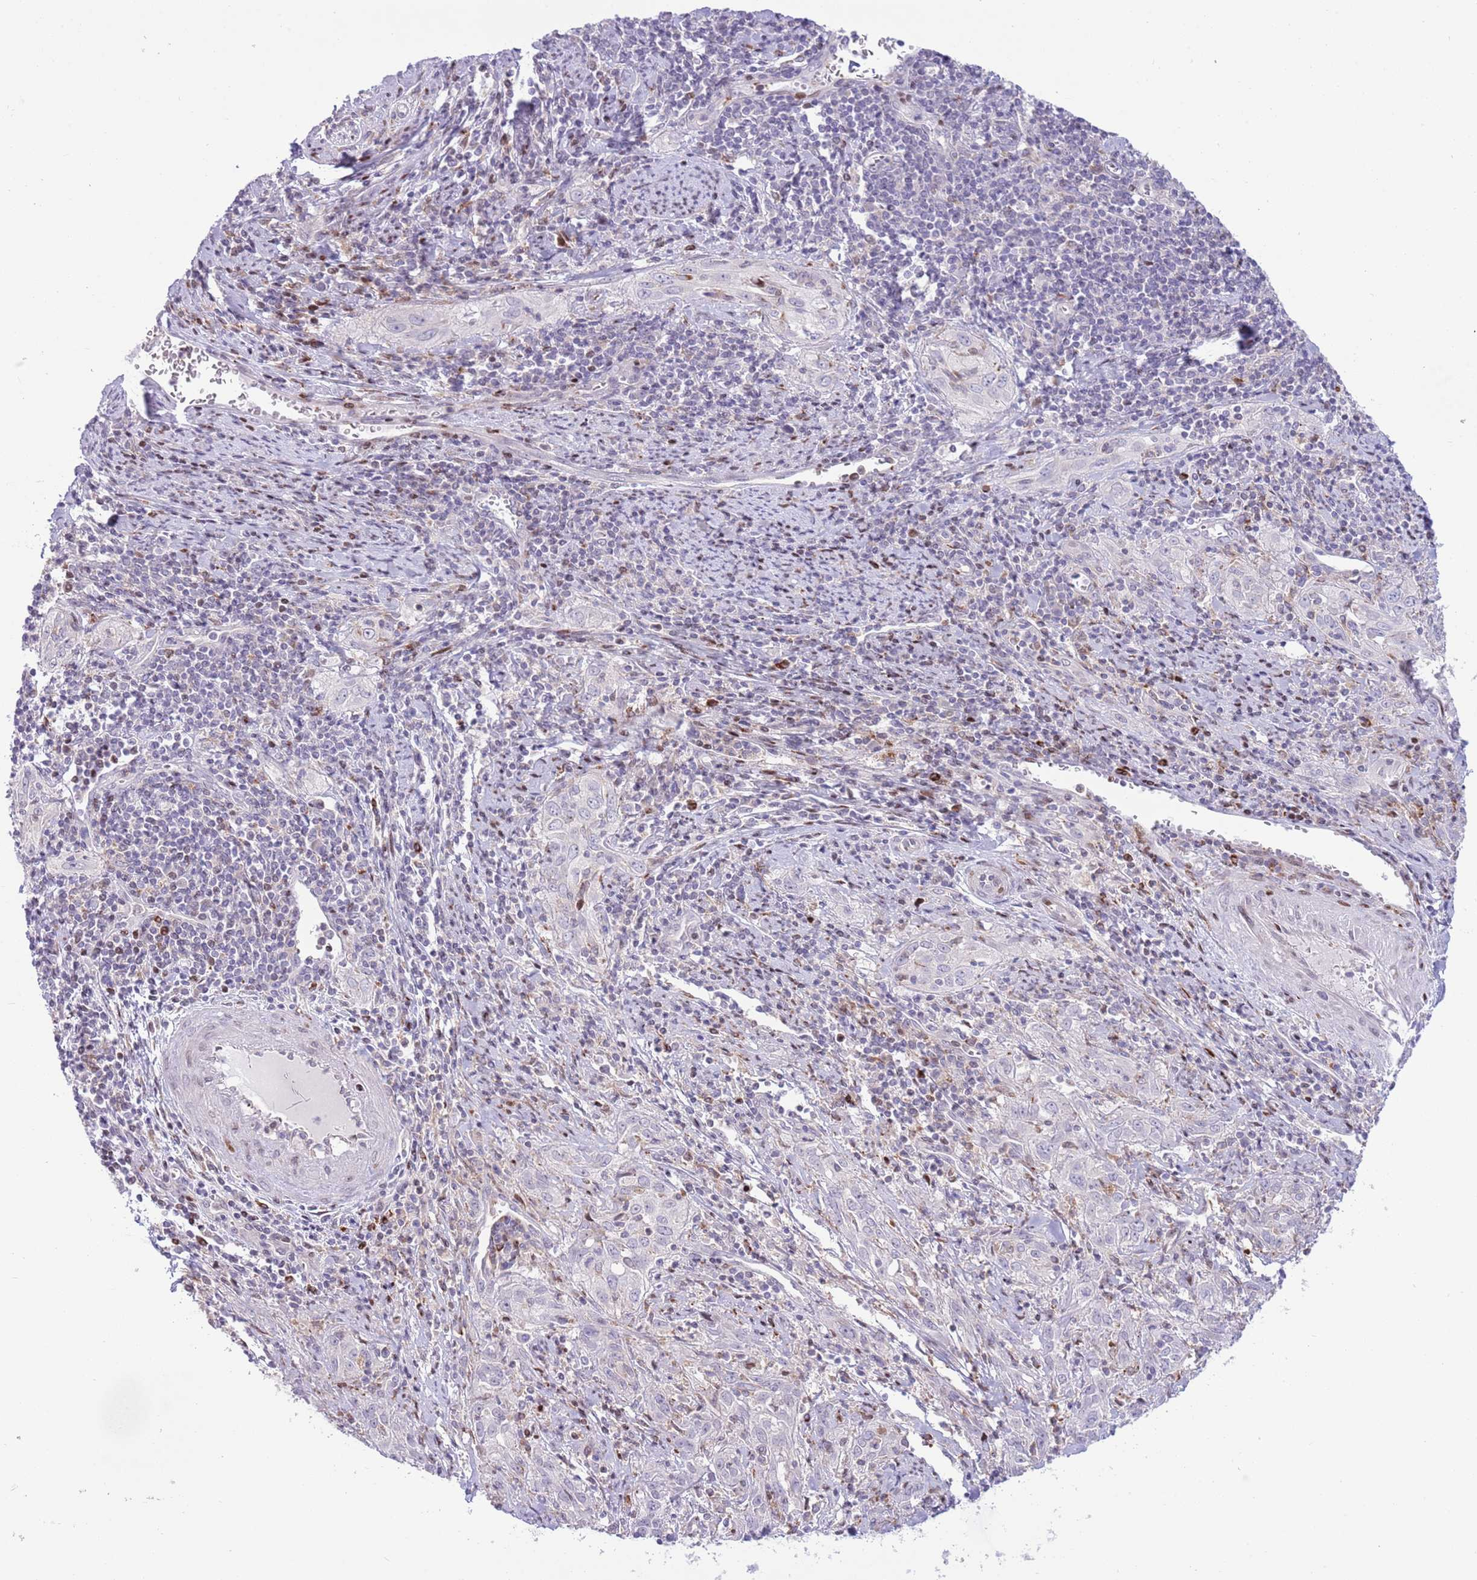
{"staining": {"intensity": "negative", "quantity": "none", "location": "none"}, "tissue": "cervical cancer", "cell_type": "Tumor cells", "image_type": "cancer", "snomed": [{"axis": "morphology", "description": "Squamous cell carcinoma, NOS"}, {"axis": "topography", "description": "Cervix"}], "caption": "High power microscopy image of an IHC micrograph of cervical cancer (squamous cell carcinoma), revealing no significant staining in tumor cells. The staining was performed using DAB (3,3'-diaminobenzidine) to visualize the protein expression in brown, while the nuclei were stained in blue with hematoxylin (Magnification: 20x).", "gene": "ANO8", "patient": {"sex": "female", "age": 57}}